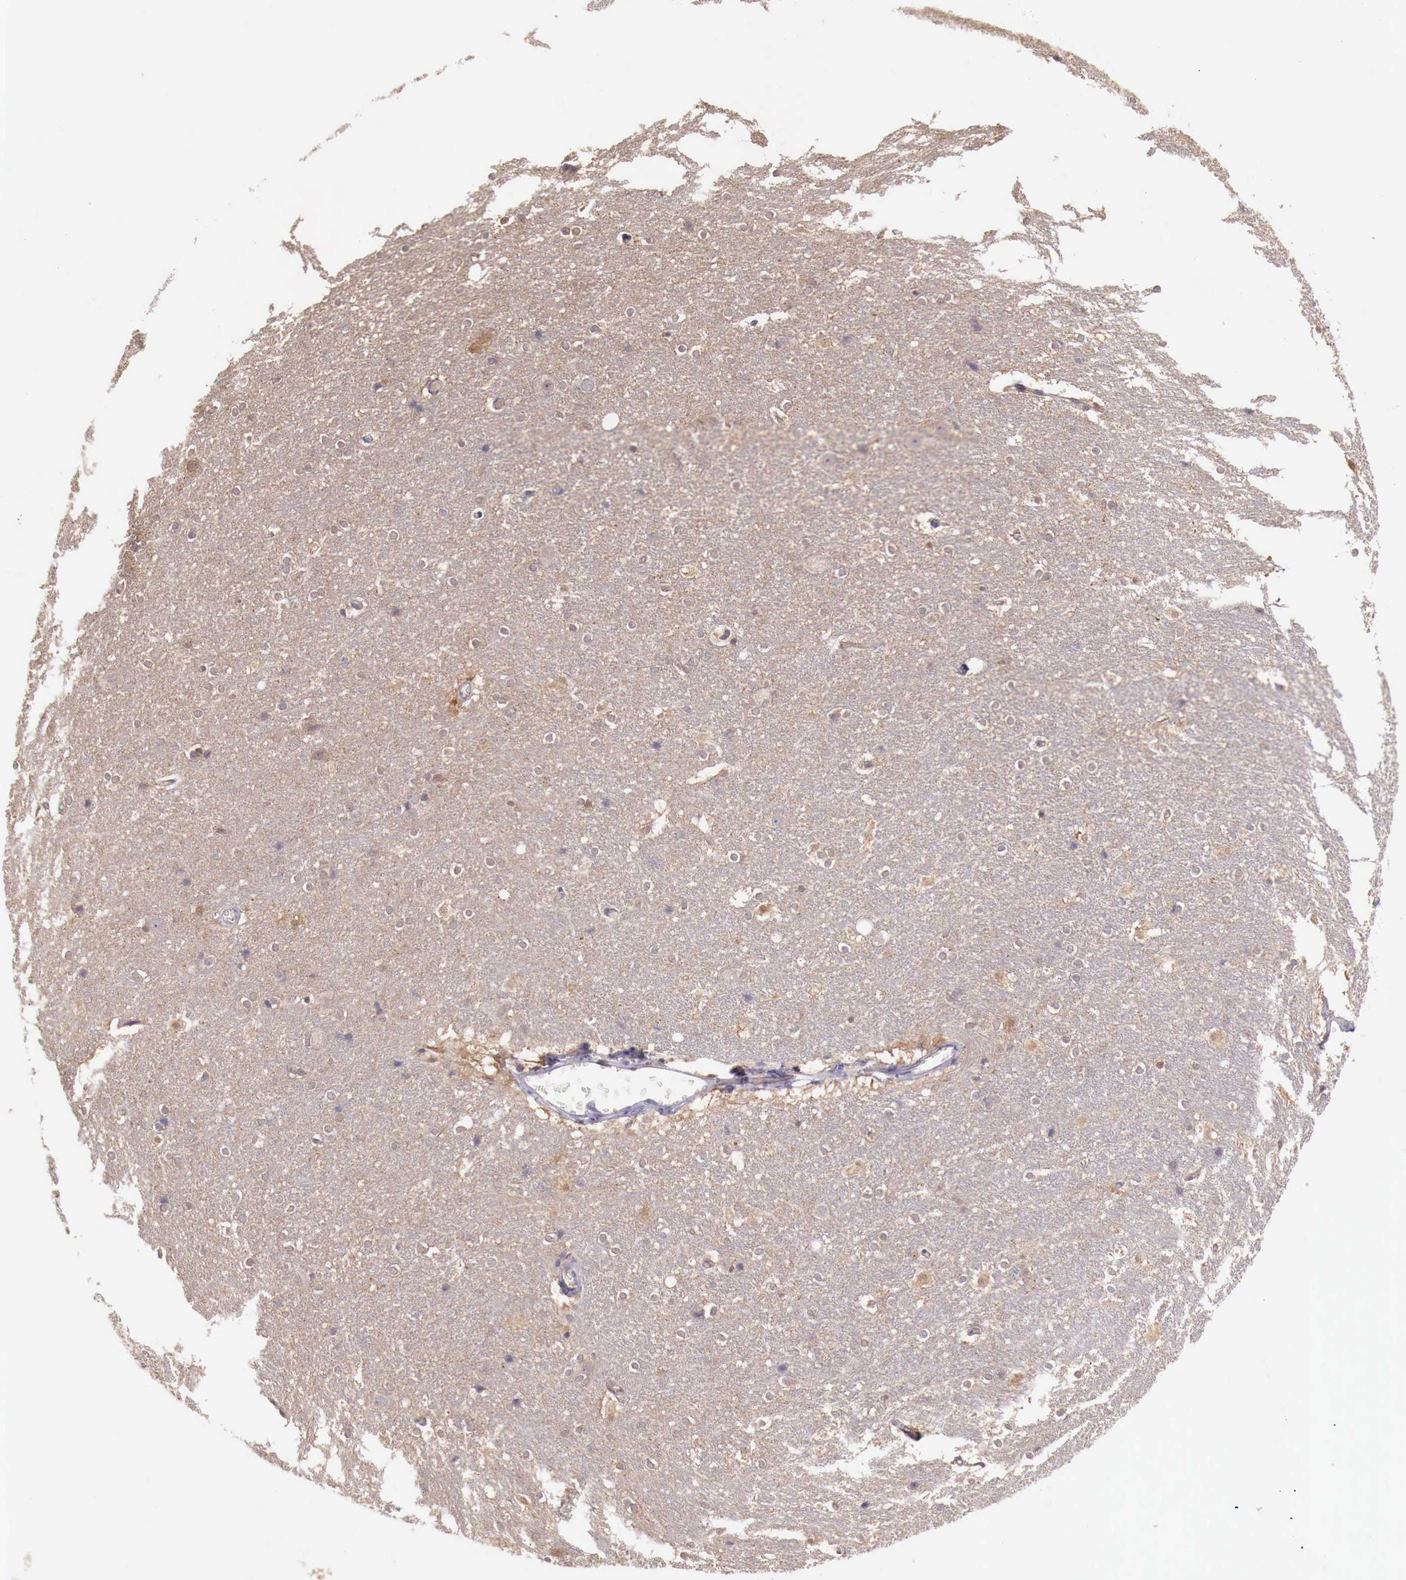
{"staining": {"intensity": "negative", "quantity": "none", "location": "none"}, "tissue": "hippocampus", "cell_type": "Glial cells", "image_type": "normal", "snomed": [{"axis": "morphology", "description": "Normal tissue, NOS"}, {"axis": "topography", "description": "Hippocampus"}], "caption": "This image is of unremarkable hippocampus stained with IHC to label a protein in brown with the nuclei are counter-stained blue. There is no positivity in glial cells.", "gene": "GAB2", "patient": {"sex": "female", "age": 19}}